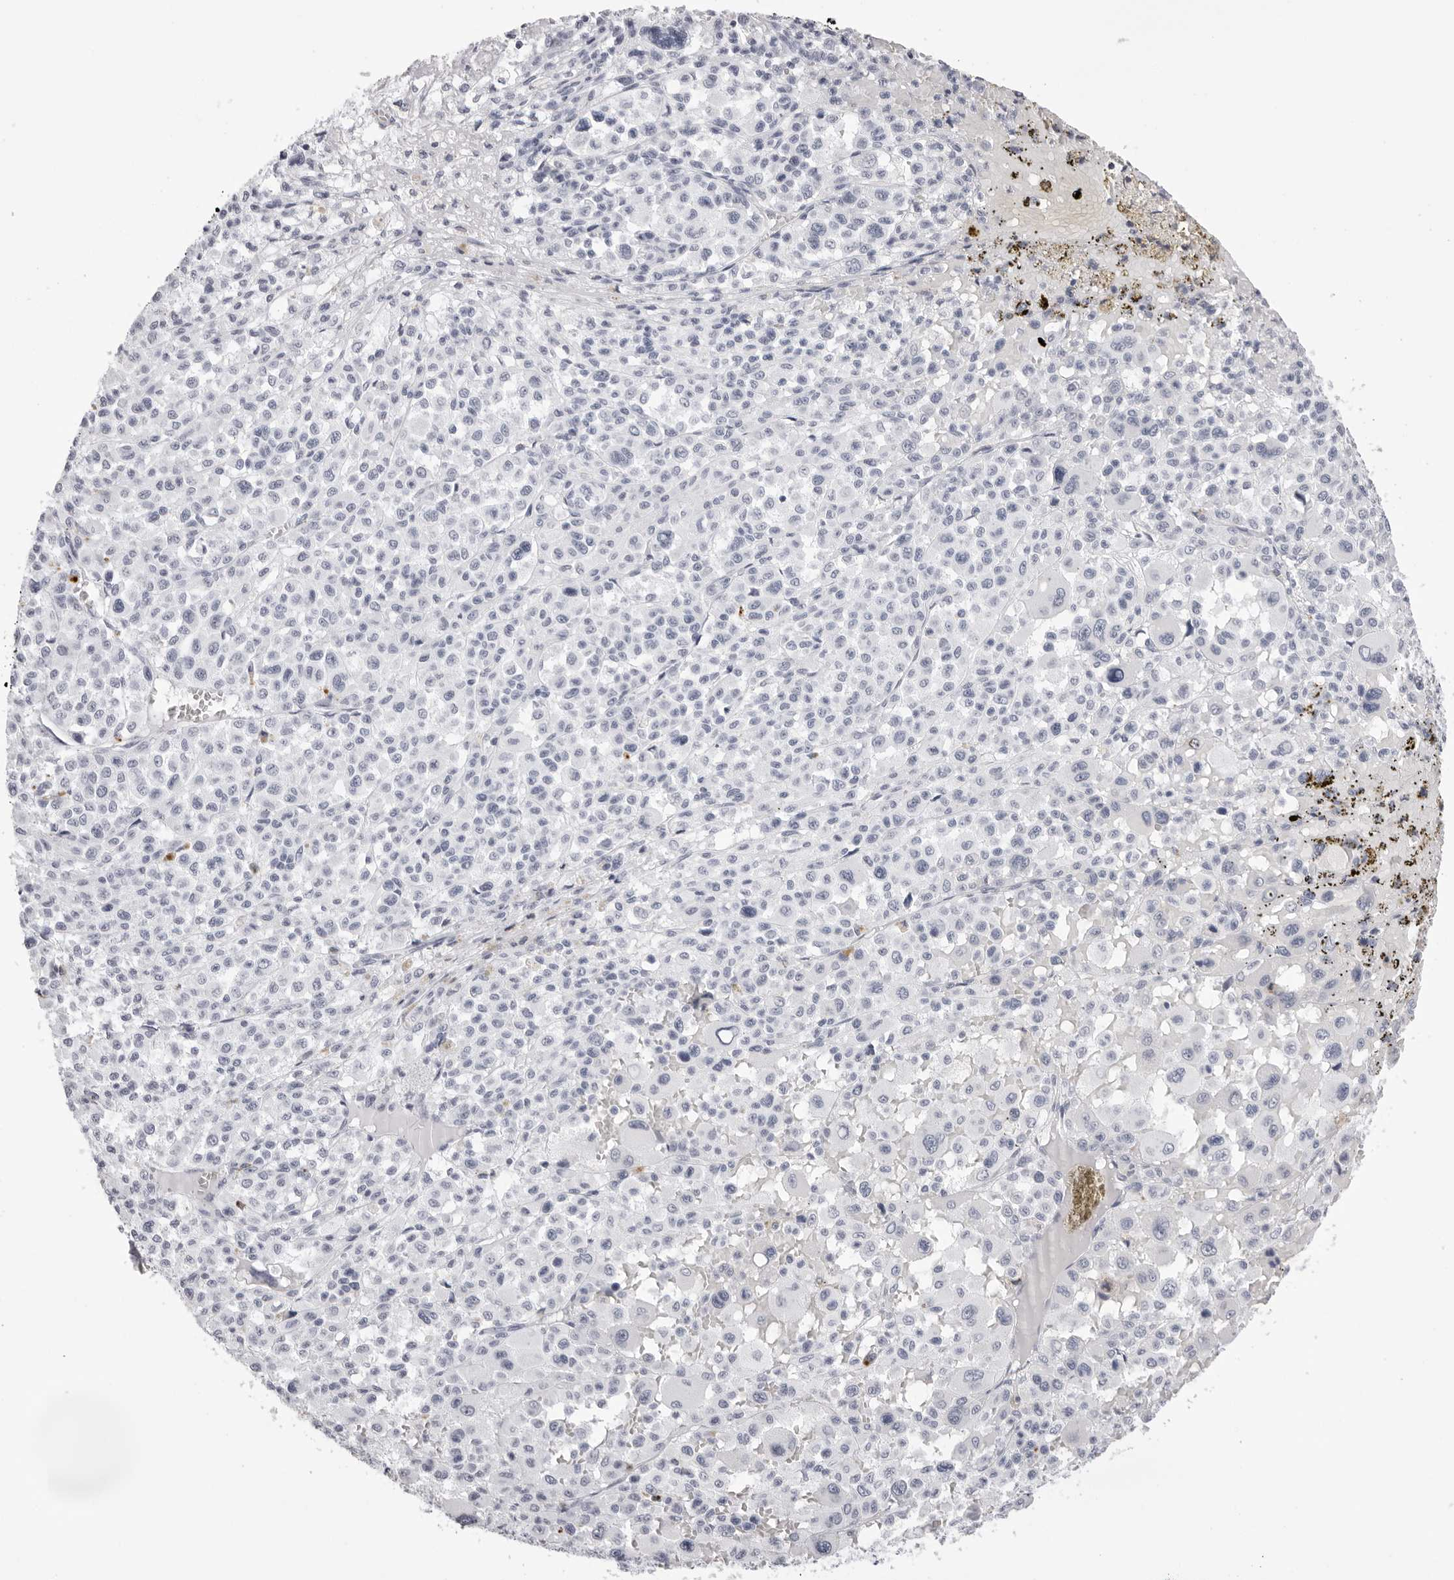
{"staining": {"intensity": "negative", "quantity": "none", "location": "none"}, "tissue": "melanoma", "cell_type": "Tumor cells", "image_type": "cancer", "snomed": [{"axis": "morphology", "description": "Malignant melanoma, Metastatic site"}, {"axis": "topography", "description": "Skin"}], "caption": "Immunohistochemical staining of human melanoma reveals no significant positivity in tumor cells.", "gene": "RHO", "patient": {"sex": "female", "age": 74}}